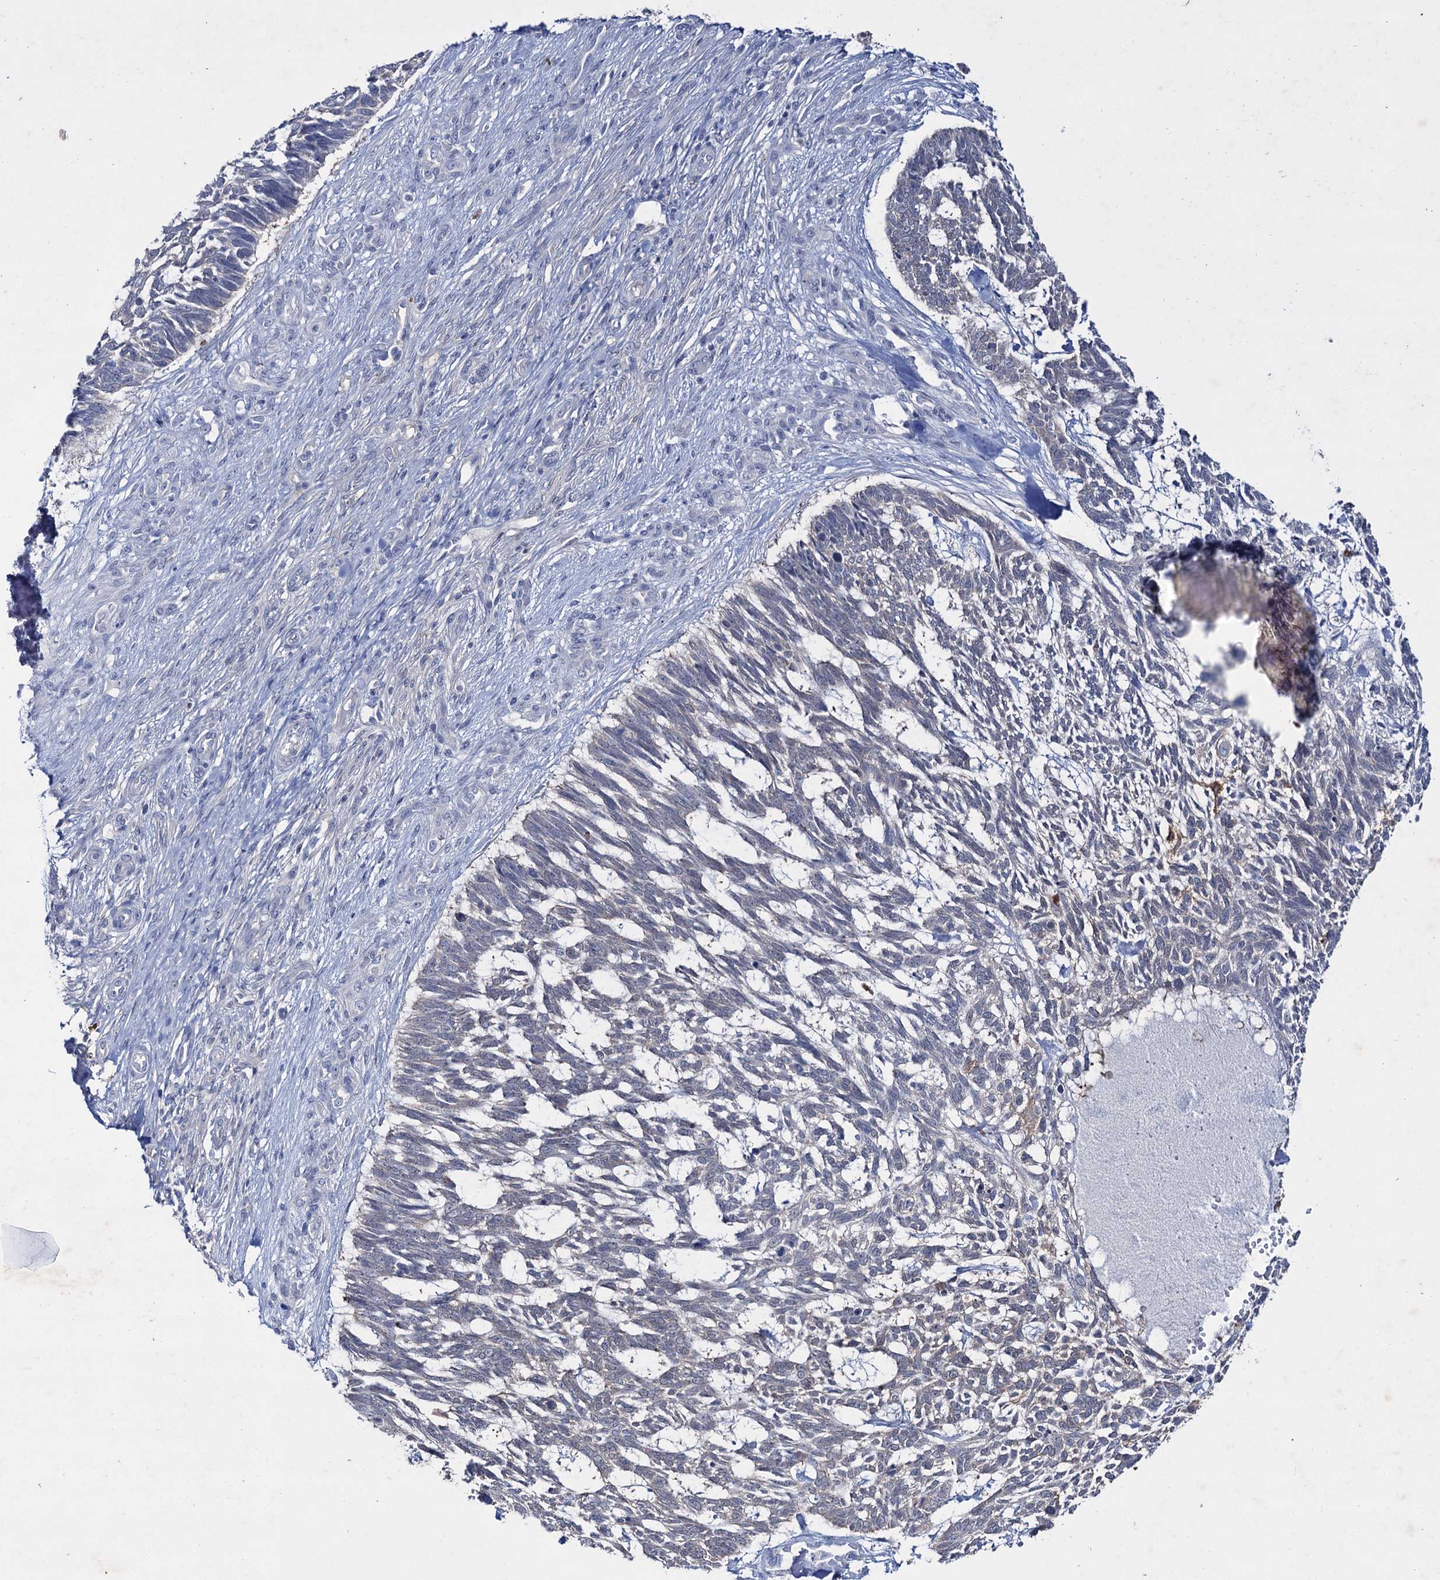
{"staining": {"intensity": "negative", "quantity": "none", "location": "none"}, "tissue": "skin cancer", "cell_type": "Tumor cells", "image_type": "cancer", "snomed": [{"axis": "morphology", "description": "Basal cell carcinoma"}, {"axis": "topography", "description": "Skin"}], "caption": "Tumor cells show no significant protein positivity in basal cell carcinoma (skin).", "gene": "LYZL4", "patient": {"sex": "male", "age": 88}}